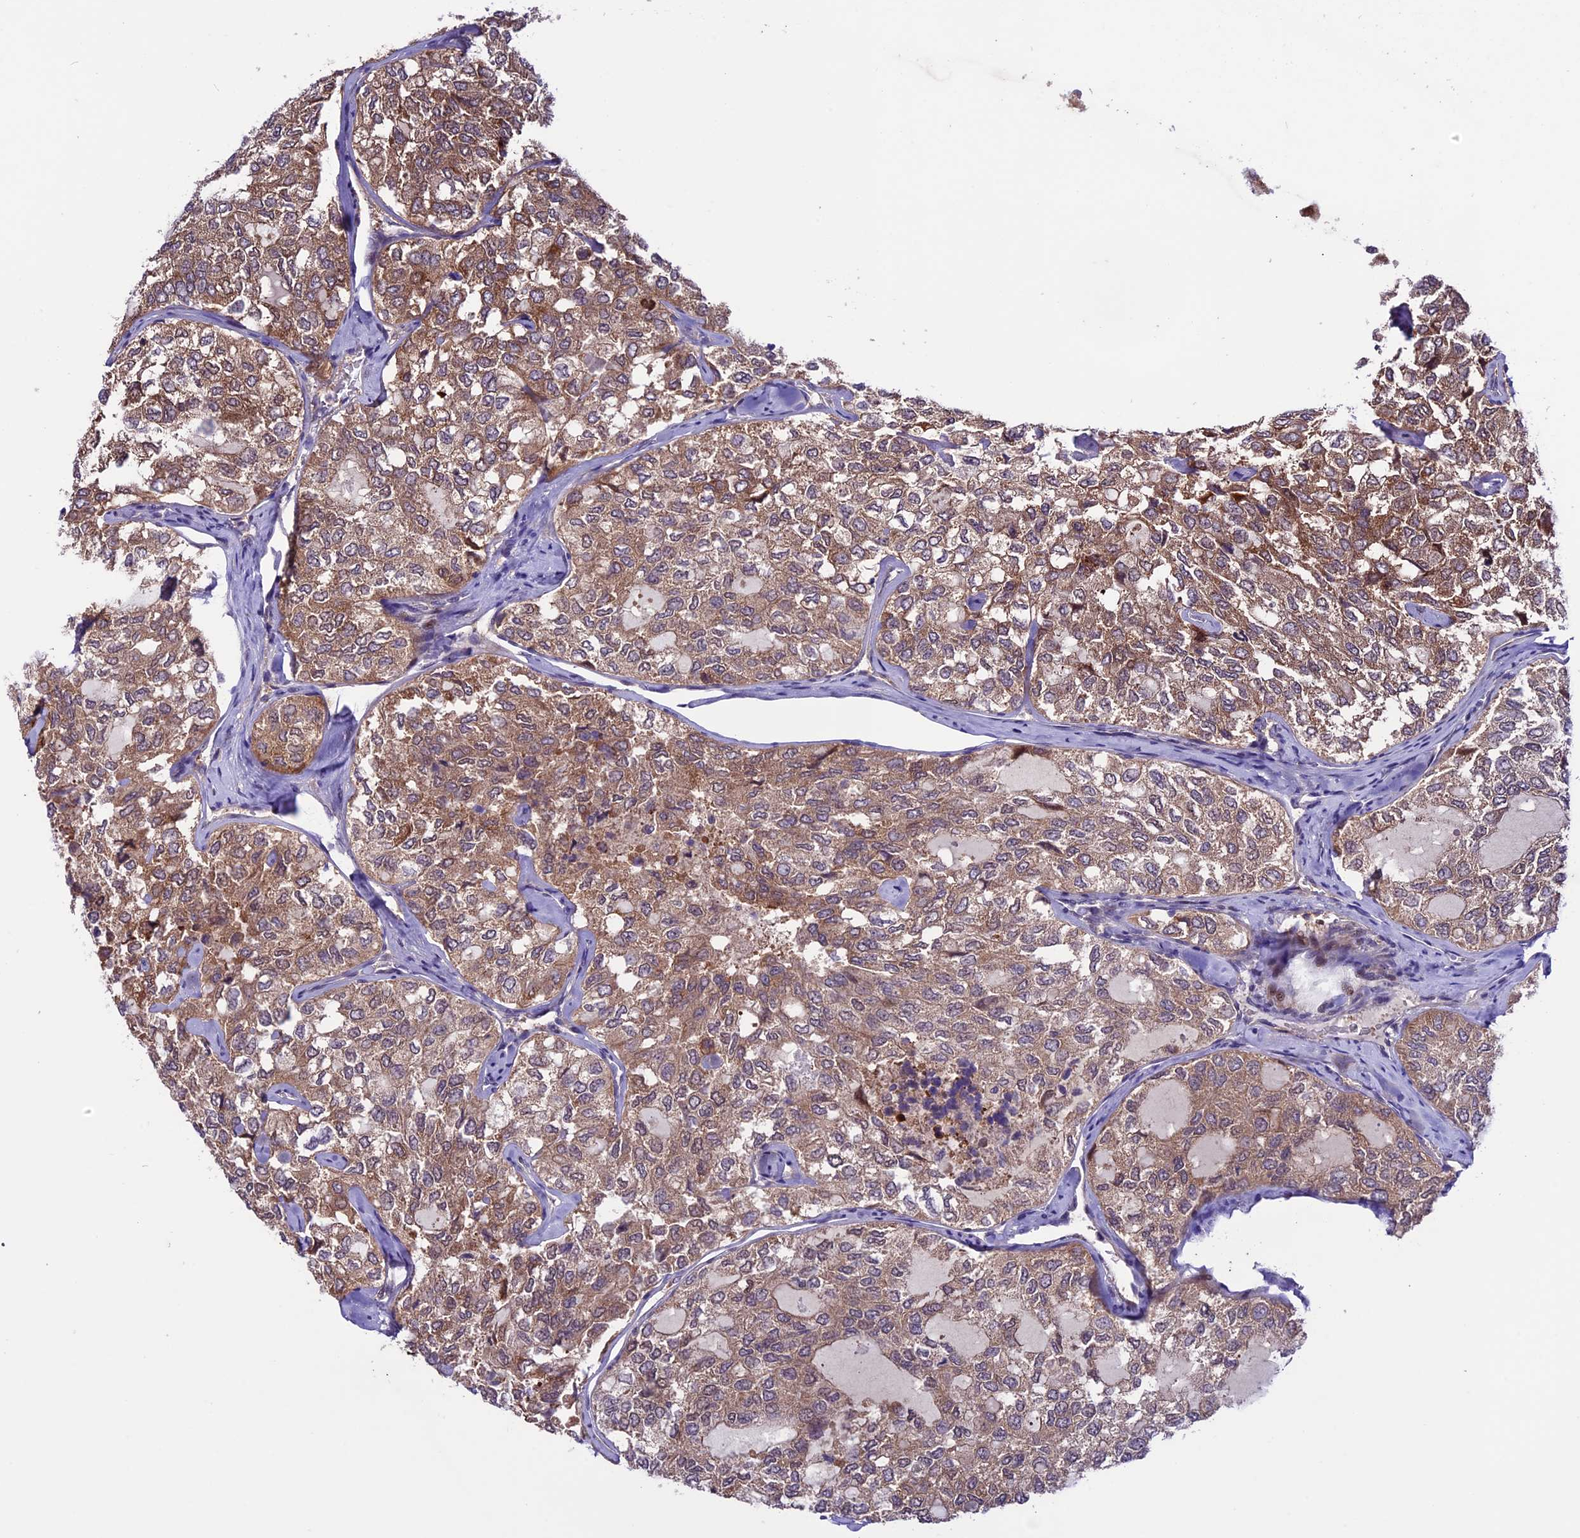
{"staining": {"intensity": "moderate", "quantity": ">75%", "location": "cytoplasmic/membranous"}, "tissue": "thyroid cancer", "cell_type": "Tumor cells", "image_type": "cancer", "snomed": [{"axis": "morphology", "description": "Follicular adenoma carcinoma, NOS"}, {"axis": "topography", "description": "Thyroid gland"}], "caption": "DAB (3,3'-diaminobenzidine) immunohistochemical staining of thyroid cancer displays moderate cytoplasmic/membranous protein expression in approximately >75% of tumor cells.", "gene": "XKR7", "patient": {"sex": "male", "age": 75}}